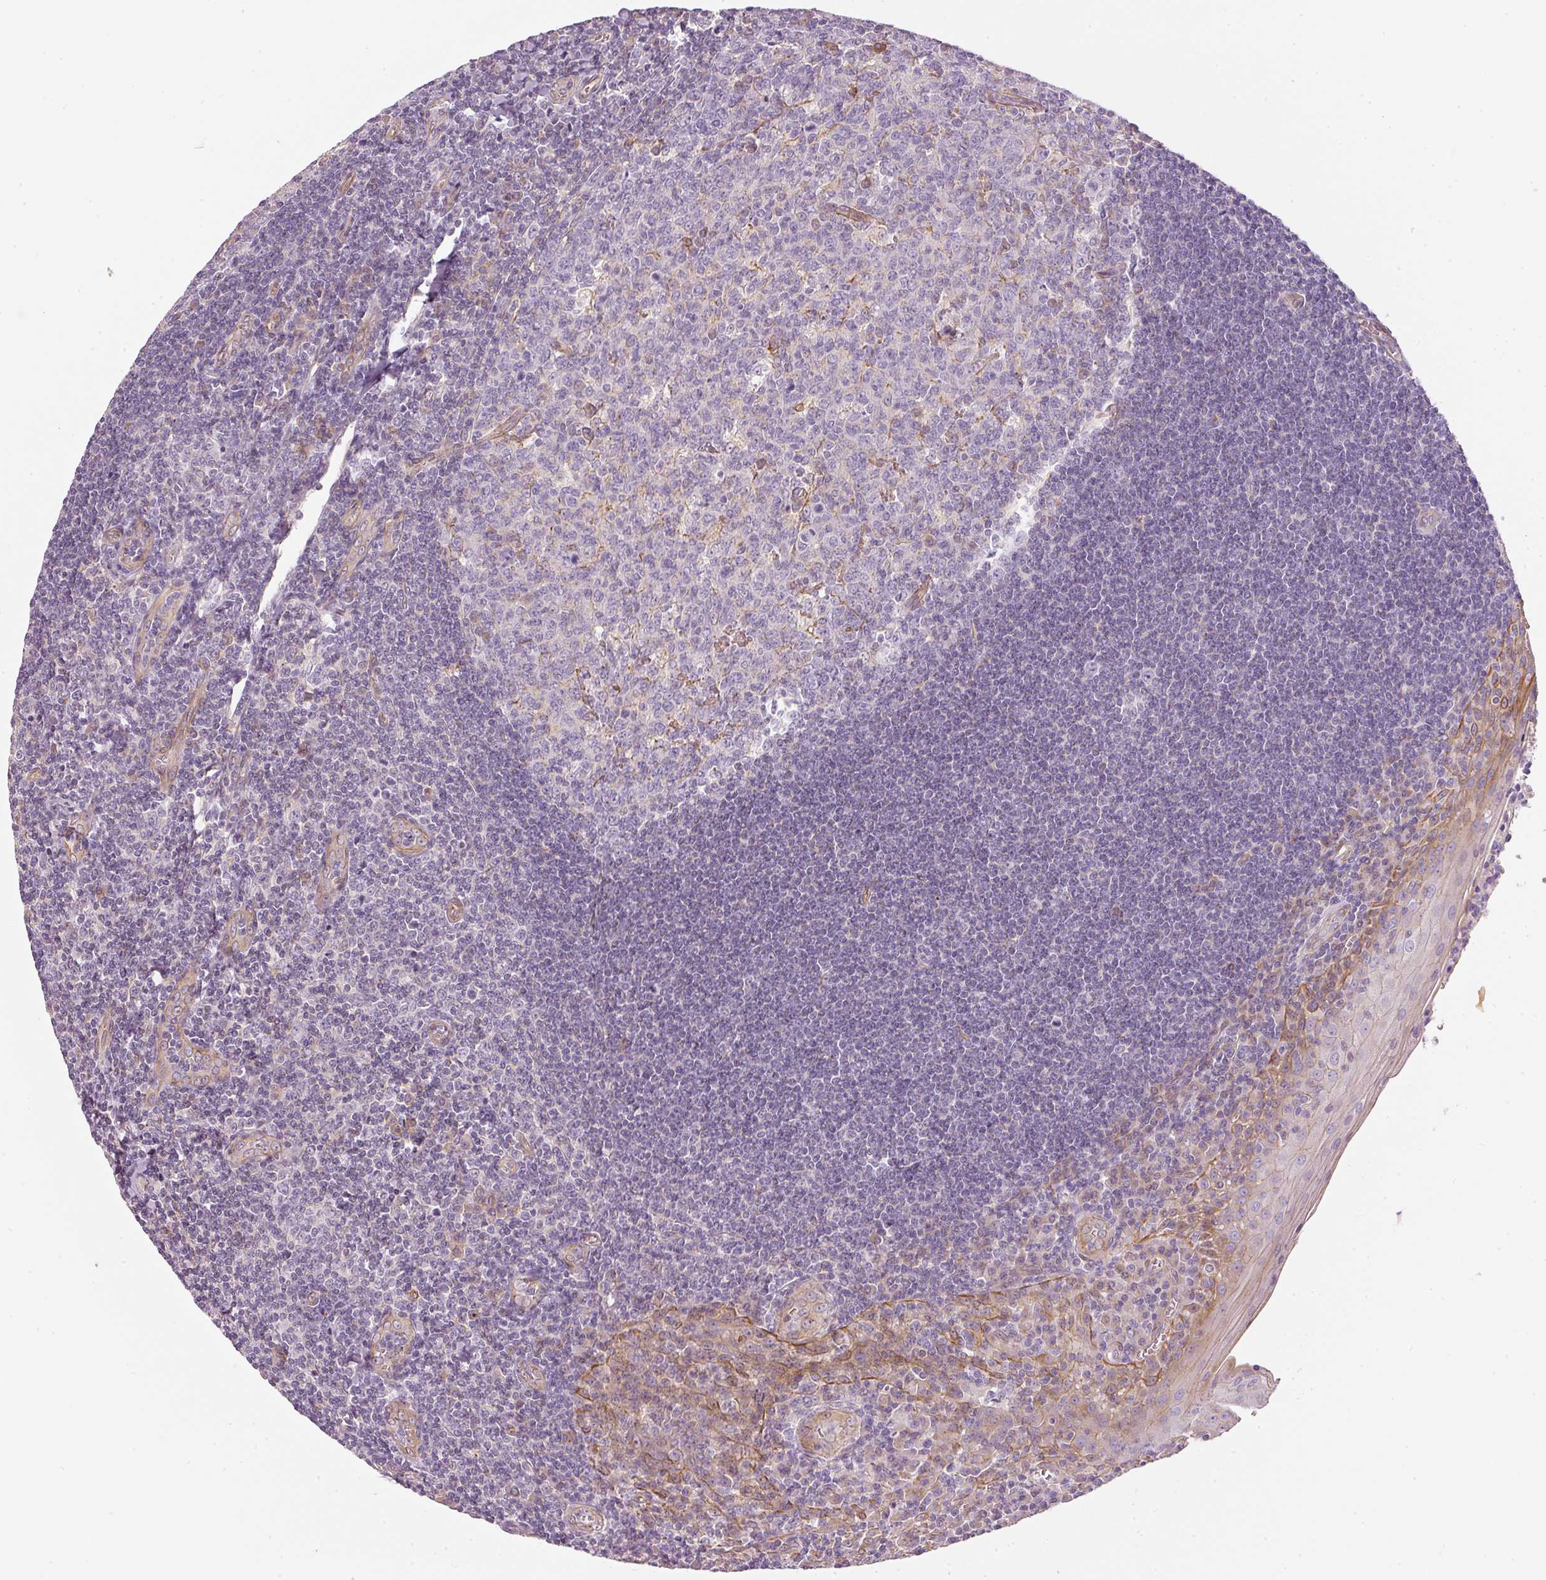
{"staining": {"intensity": "negative", "quantity": "none", "location": "none"}, "tissue": "tonsil", "cell_type": "Germinal center cells", "image_type": "normal", "snomed": [{"axis": "morphology", "description": "Normal tissue, NOS"}, {"axis": "topography", "description": "Tonsil"}], "caption": "A high-resolution photomicrograph shows IHC staining of unremarkable tonsil, which demonstrates no significant staining in germinal center cells.", "gene": "OSR2", "patient": {"sex": "male", "age": 27}}